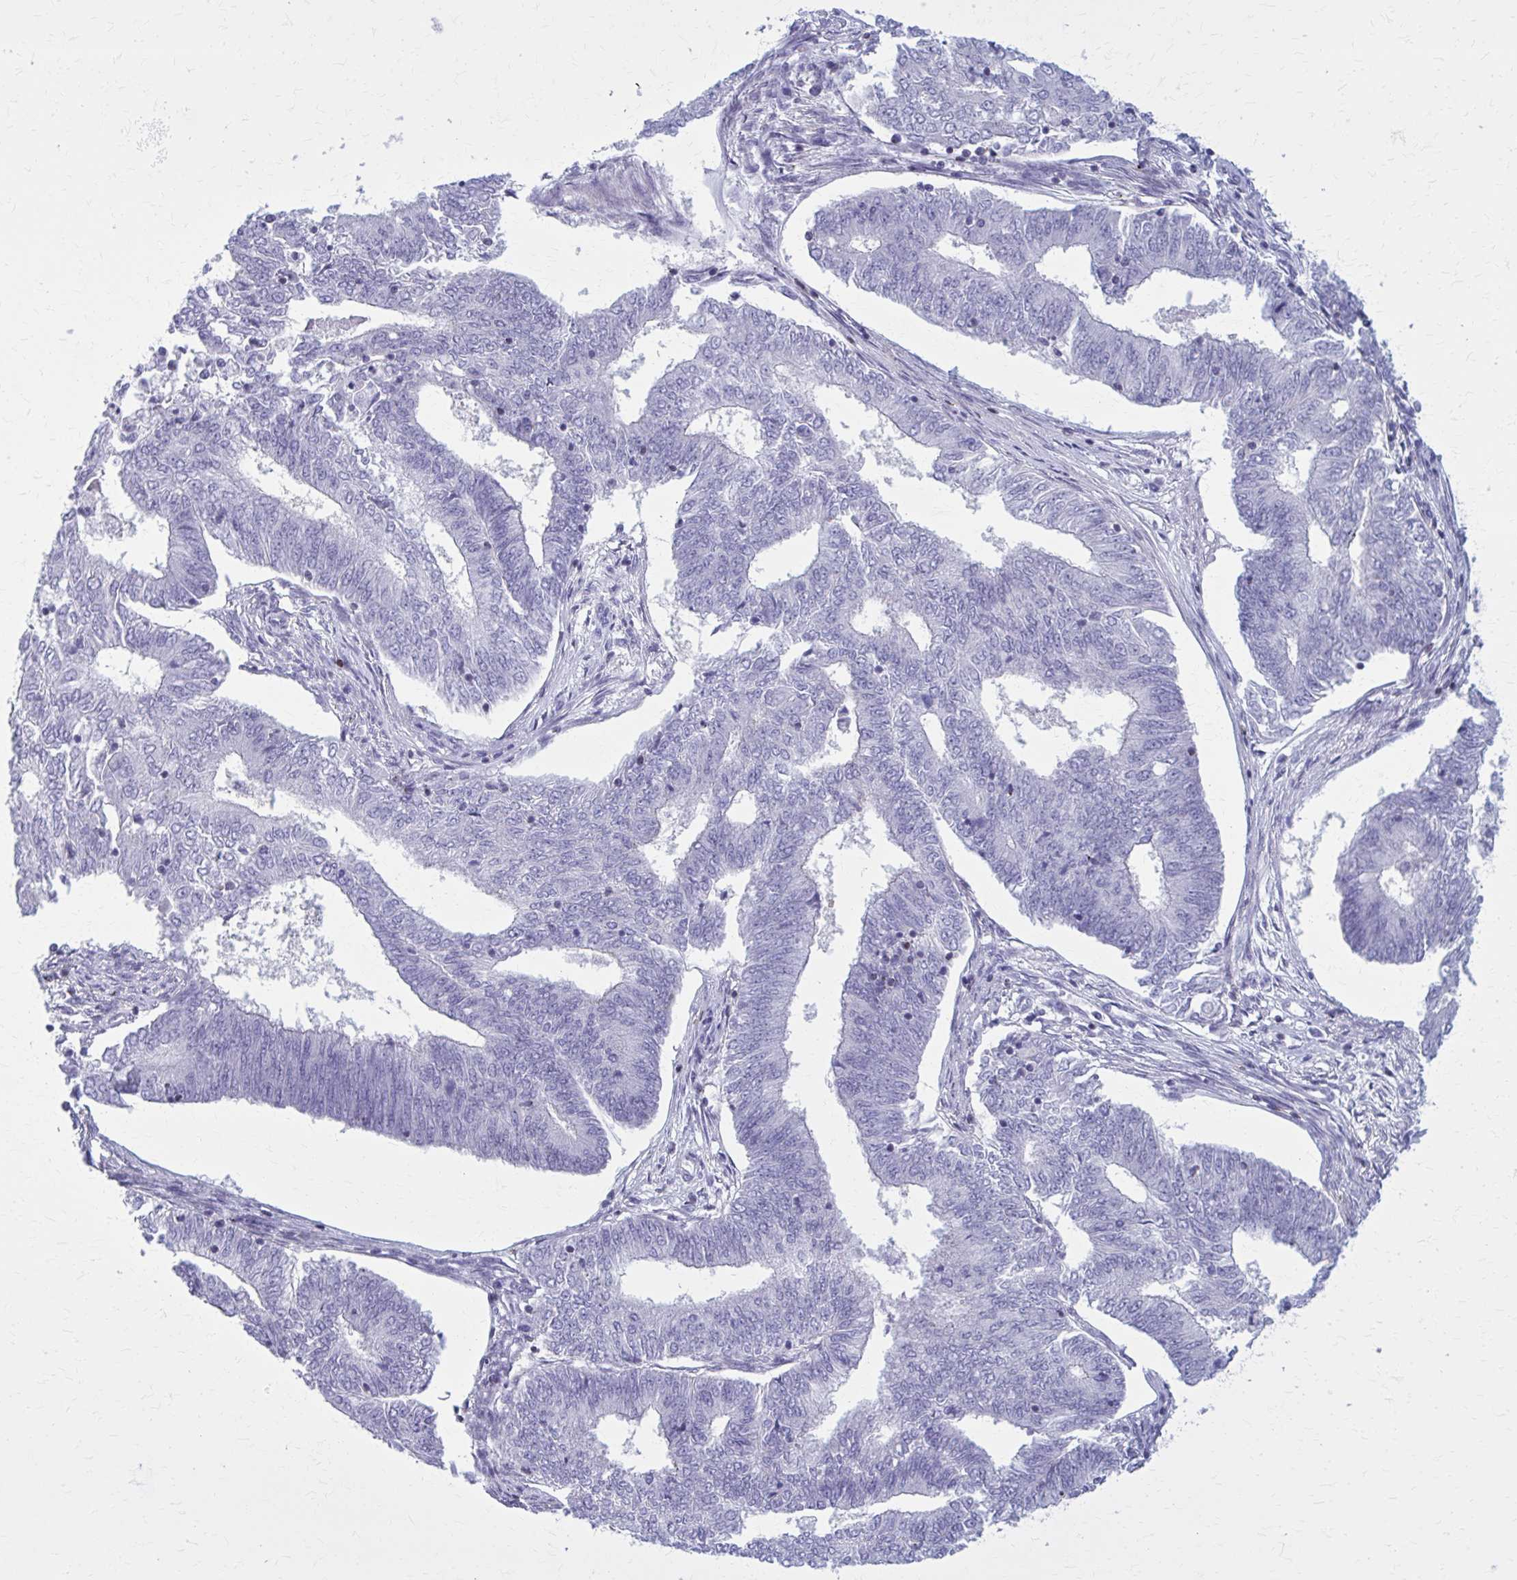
{"staining": {"intensity": "negative", "quantity": "none", "location": "none"}, "tissue": "endometrial cancer", "cell_type": "Tumor cells", "image_type": "cancer", "snomed": [{"axis": "morphology", "description": "Adenocarcinoma, NOS"}, {"axis": "topography", "description": "Endometrium"}], "caption": "DAB immunohistochemical staining of adenocarcinoma (endometrial) reveals no significant positivity in tumor cells.", "gene": "PEDS1", "patient": {"sex": "female", "age": 62}}